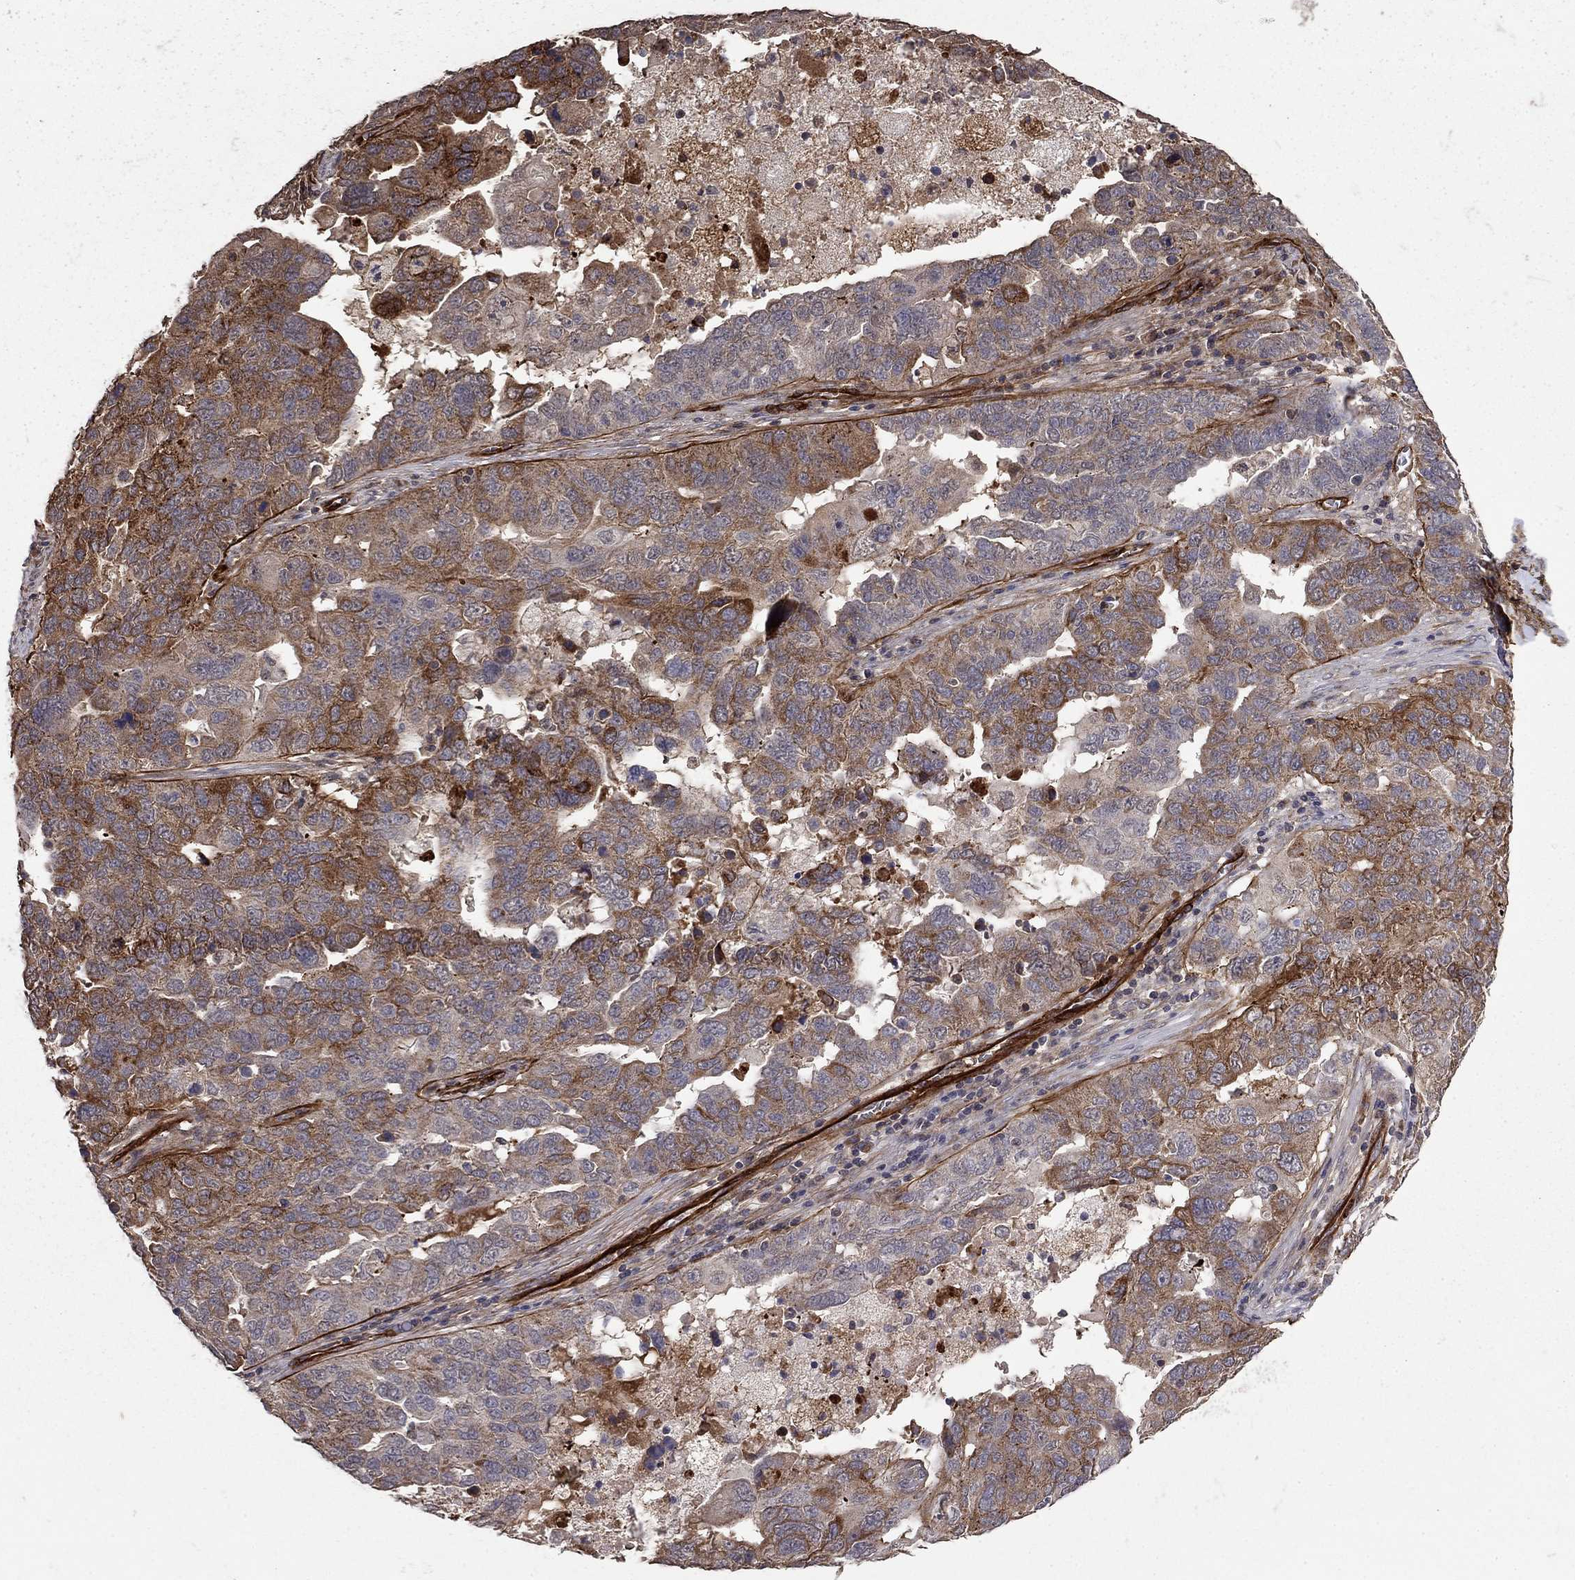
{"staining": {"intensity": "moderate", "quantity": ">75%", "location": "cytoplasmic/membranous"}, "tissue": "ovarian cancer", "cell_type": "Tumor cells", "image_type": "cancer", "snomed": [{"axis": "morphology", "description": "Carcinoma, endometroid"}, {"axis": "topography", "description": "Soft tissue"}, {"axis": "topography", "description": "Ovary"}], "caption": "Ovarian cancer (endometroid carcinoma) was stained to show a protein in brown. There is medium levels of moderate cytoplasmic/membranous expression in approximately >75% of tumor cells.", "gene": "COL18A1", "patient": {"sex": "female", "age": 52}}